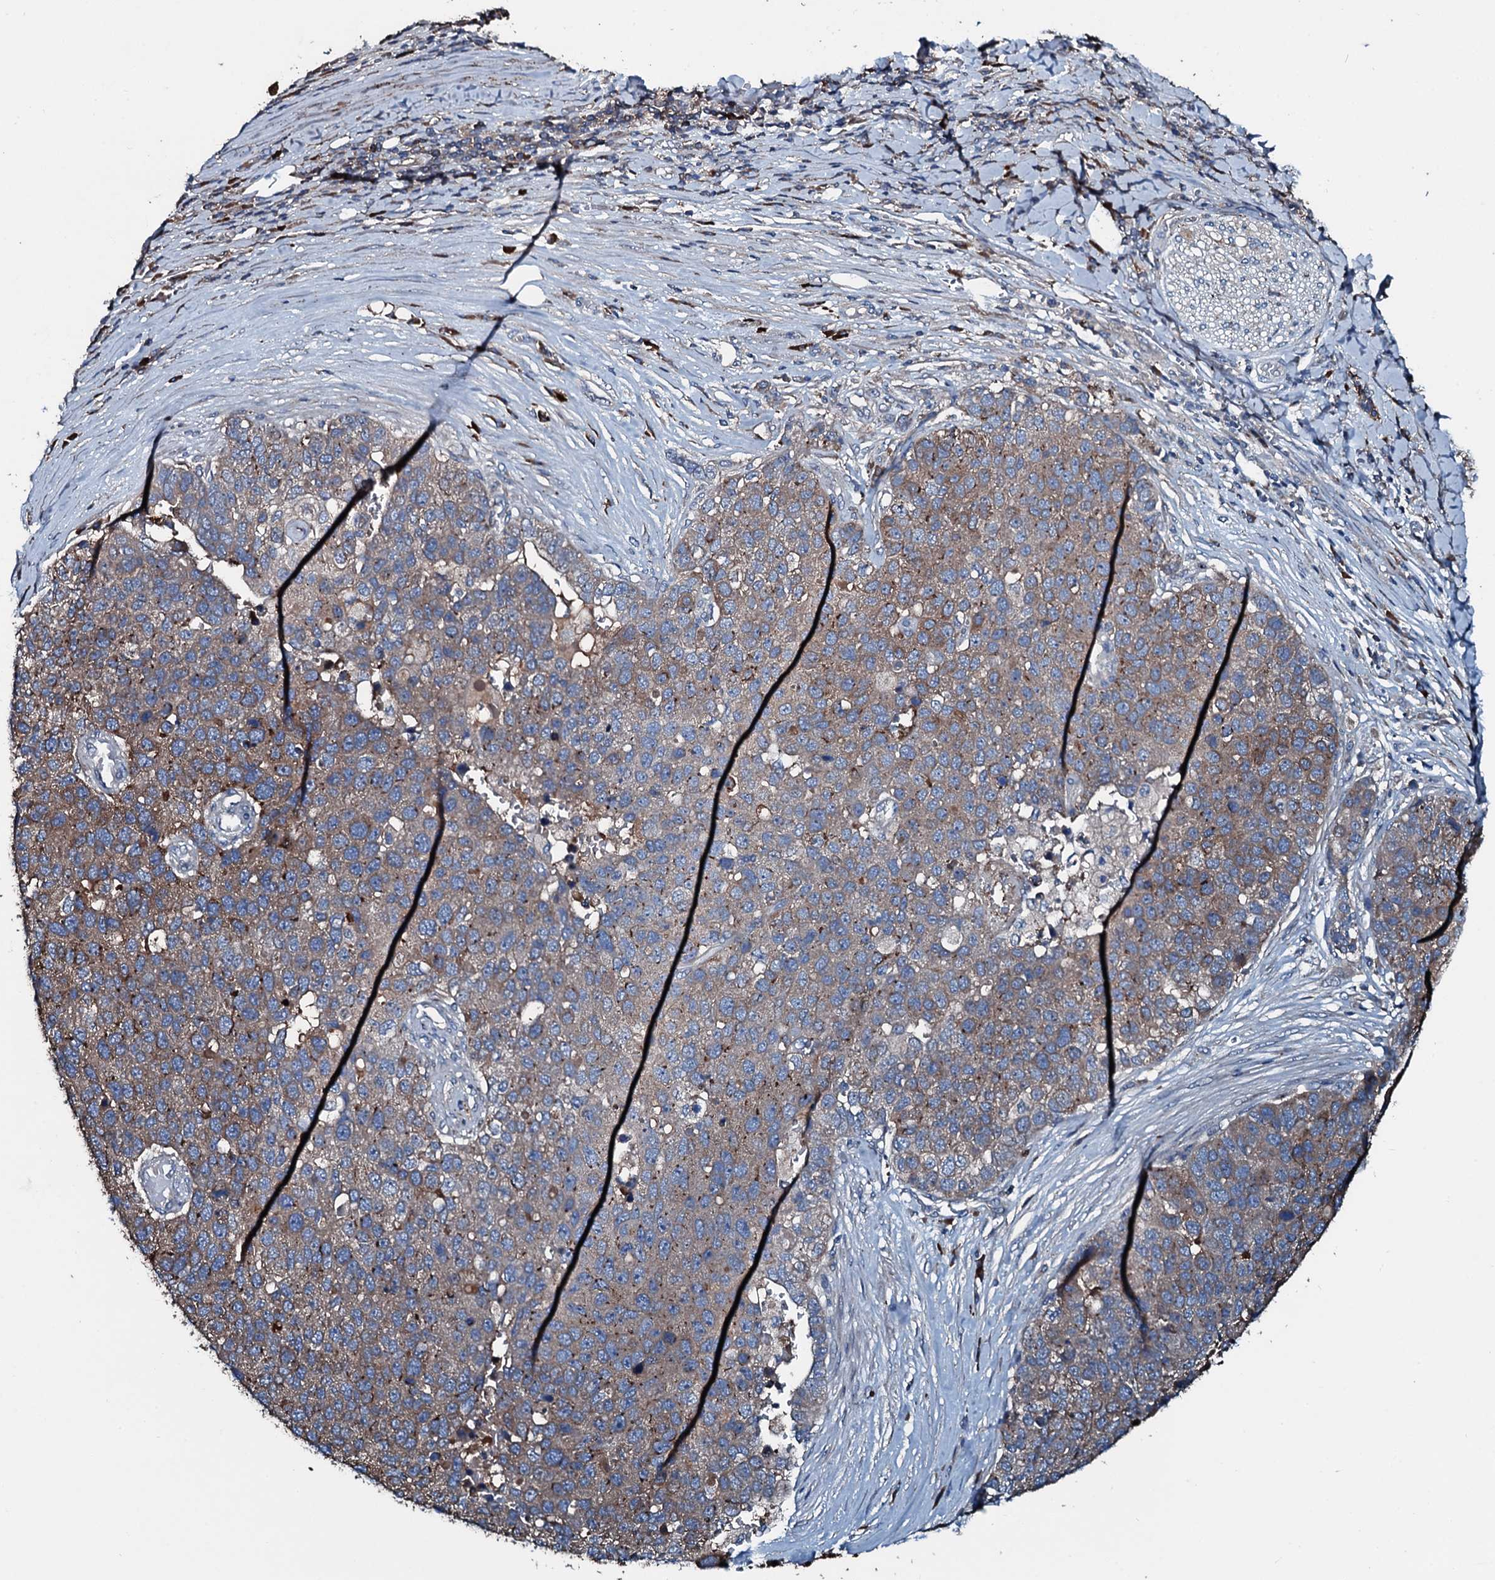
{"staining": {"intensity": "weak", "quantity": ">75%", "location": "cytoplasmic/membranous"}, "tissue": "pancreatic cancer", "cell_type": "Tumor cells", "image_type": "cancer", "snomed": [{"axis": "morphology", "description": "Adenocarcinoma, NOS"}, {"axis": "topography", "description": "Pancreas"}], "caption": "Weak cytoplasmic/membranous protein positivity is identified in about >75% of tumor cells in adenocarcinoma (pancreatic). The staining is performed using DAB brown chromogen to label protein expression. The nuclei are counter-stained blue using hematoxylin.", "gene": "AARS1", "patient": {"sex": "female", "age": 61}}